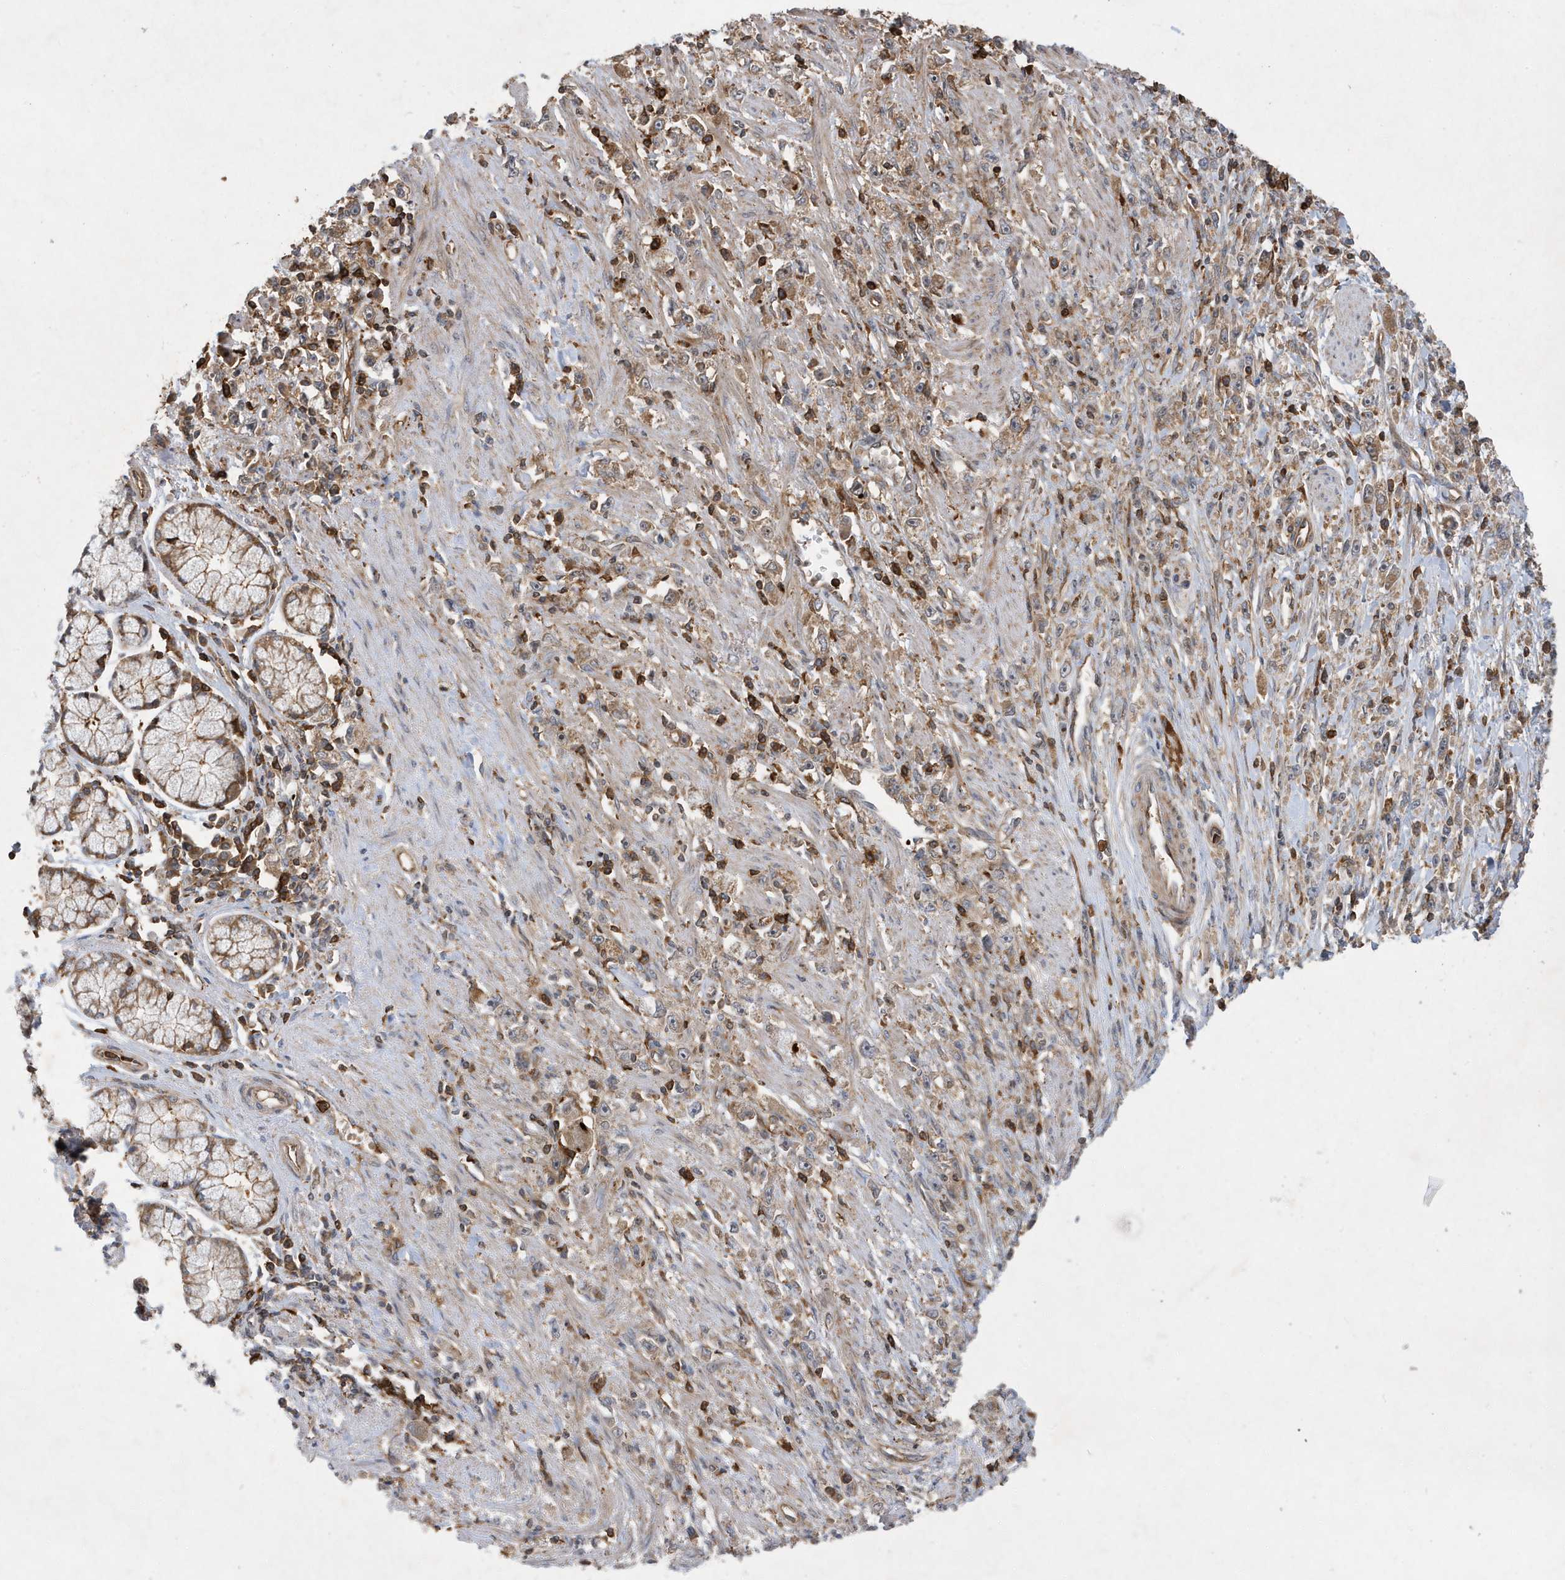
{"staining": {"intensity": "moderate", "quantity": ">75%", "location": "cytoplasmic/membranous"}, "tissue": "stomach cancer", "cell_type": "Tumor cells", "image_type": "cancer", "snomed": [{"axis": "morphology", "description": "Adenocarcinoma, NOS"}, {"axis": "topography", "description": "Stomach"}], "caption": "Adenocarcinoma (stomach) was stained to show a protein in brown. There is medium levels of moderate cytoplasmic/membranous positivity in approximately >75% of tumor cells.", "gene": "LAPTM4A", "patient": {"sex": "female", "age": 59}}